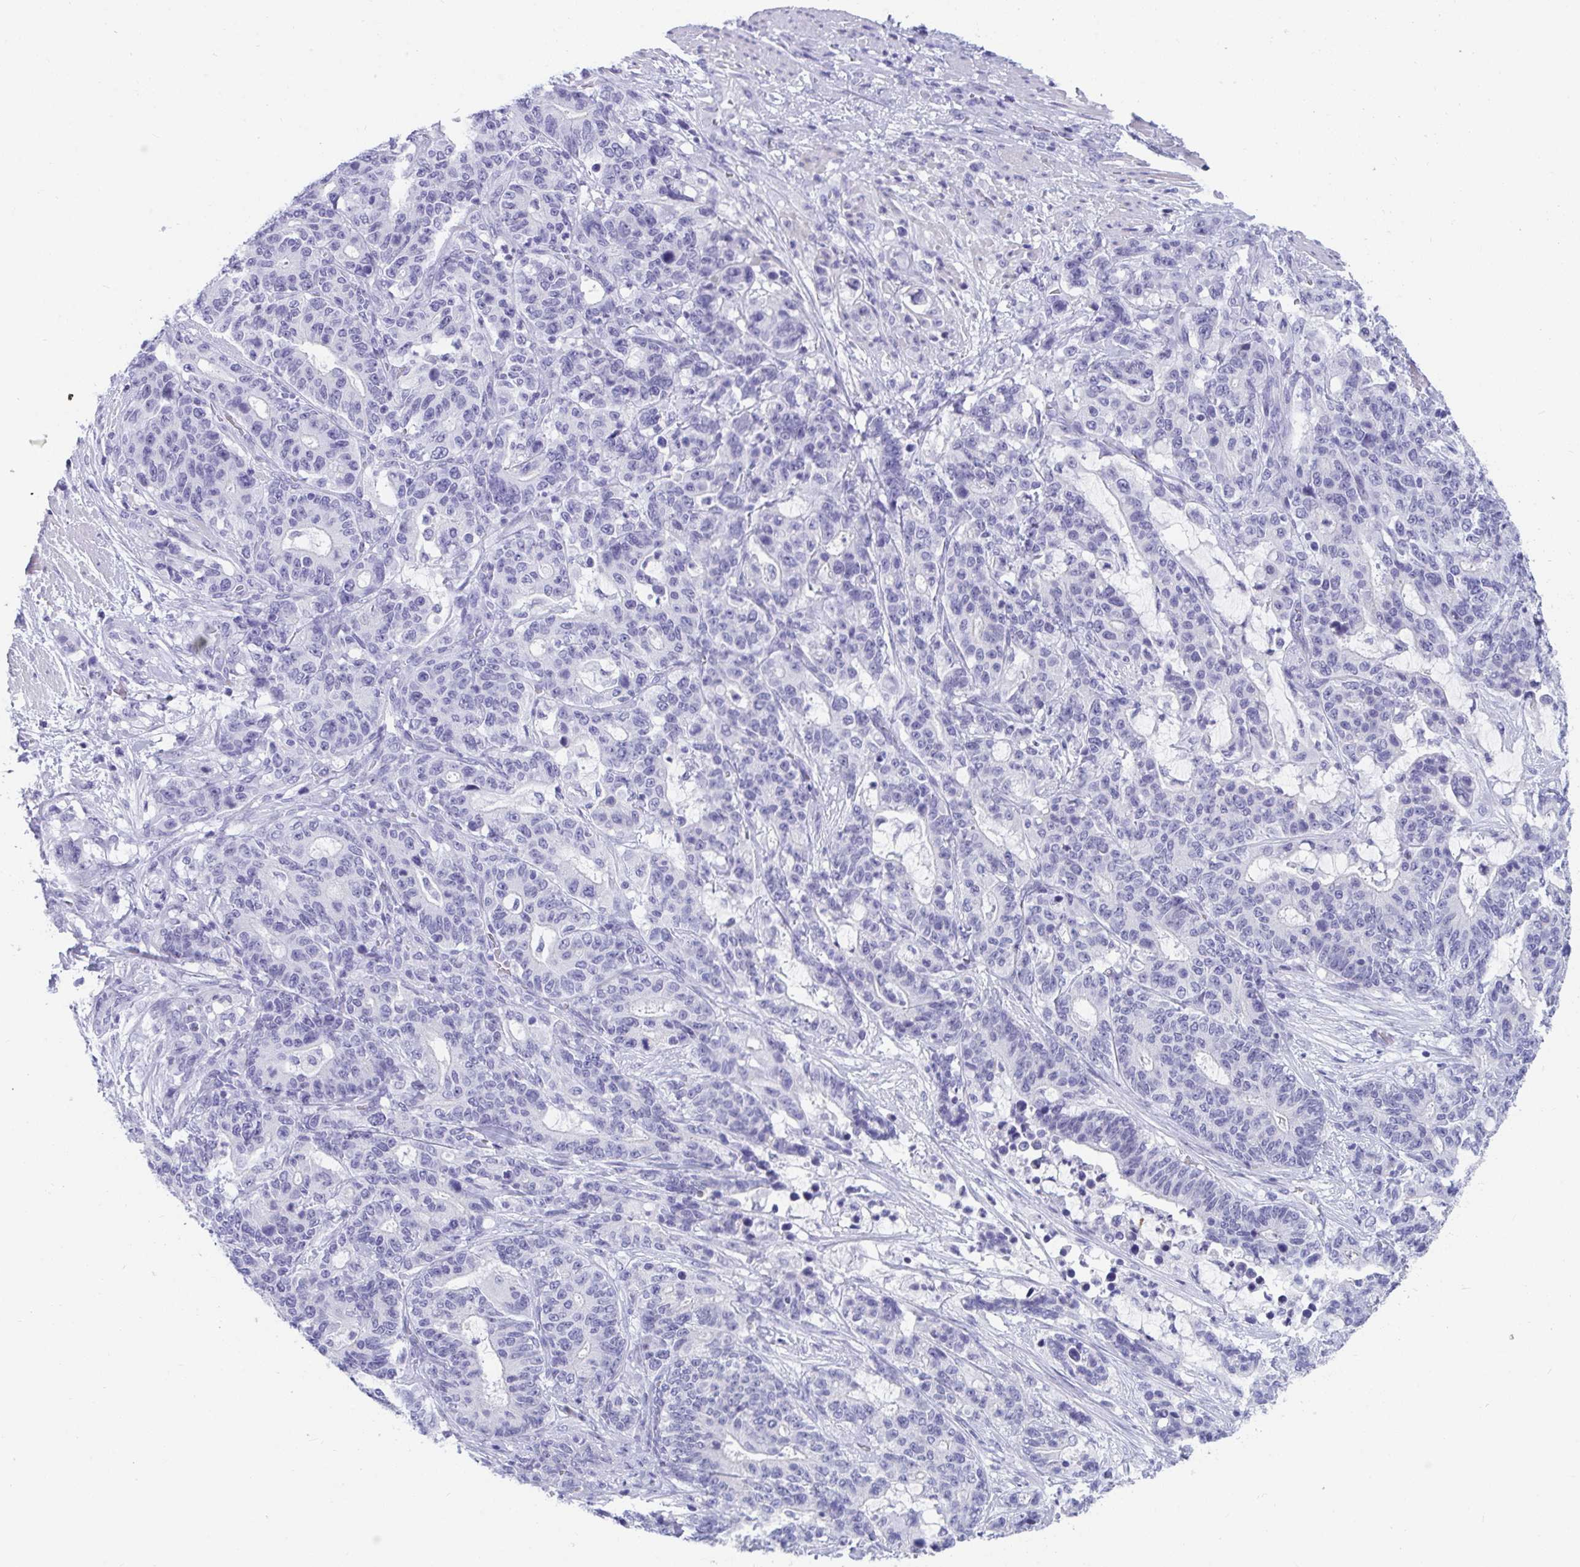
{"staining": {"intensity": "negative", "quantity": "none", "location": "none"}, "tissue": "stomach cancer", "cell_type": "Tumor cells", "image_type": "cancer", "snomed": [{"axis": "morphology", "description": "Normal tissue, NOS"}, {"axis": "morphology", "description": "Adenocarcinoma, NOS"}, {"axis": "topography", "description": "Stomach"}], "caption": "Immunohistochemistry (IHC) of human stomach cancer (adenocarcinoma) exhibits no expression in tumor cells.", "gene": "BMAL2", "patient": {"sex": "female", "age": 64}}